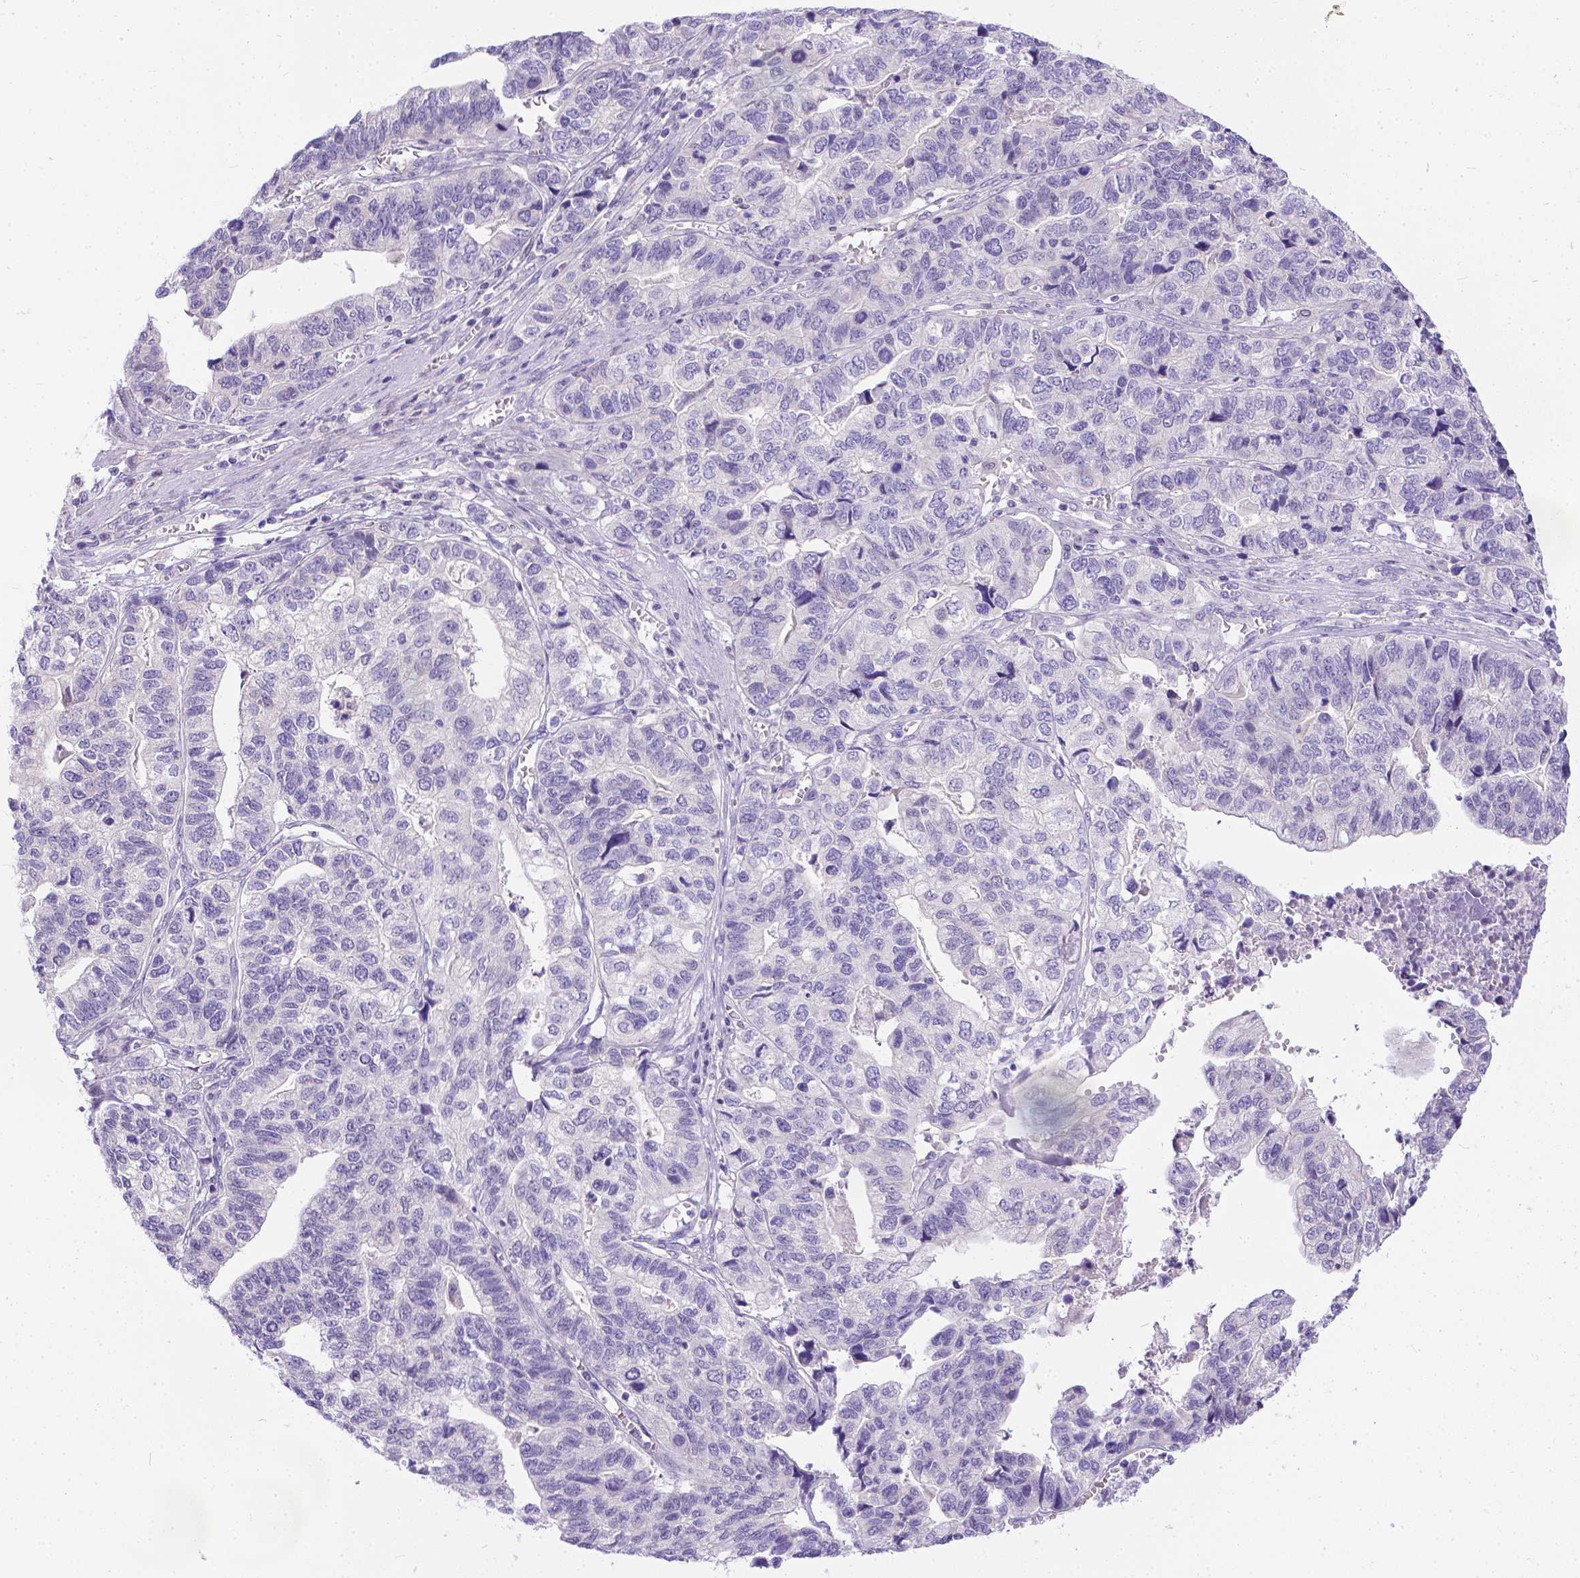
{"staining": {"intensity": "negative", "quantity": "none", "location": "none"}, "tissue": "stomach cancer", "cell_type": "Tumor cells", "image_type": "cancer", "snomed": [{"axis": "morphology", "description": "Adenocarcinoma, NOS"}, {"axis": "topography", "description": "Stomach, upper"}], "caption": "Histopathology image shows no protein expression in tumor cells of stomach adenocarcinoma tissue.", "gene": "TTLL6", "patient": {"sex": "female", "age": 67}}